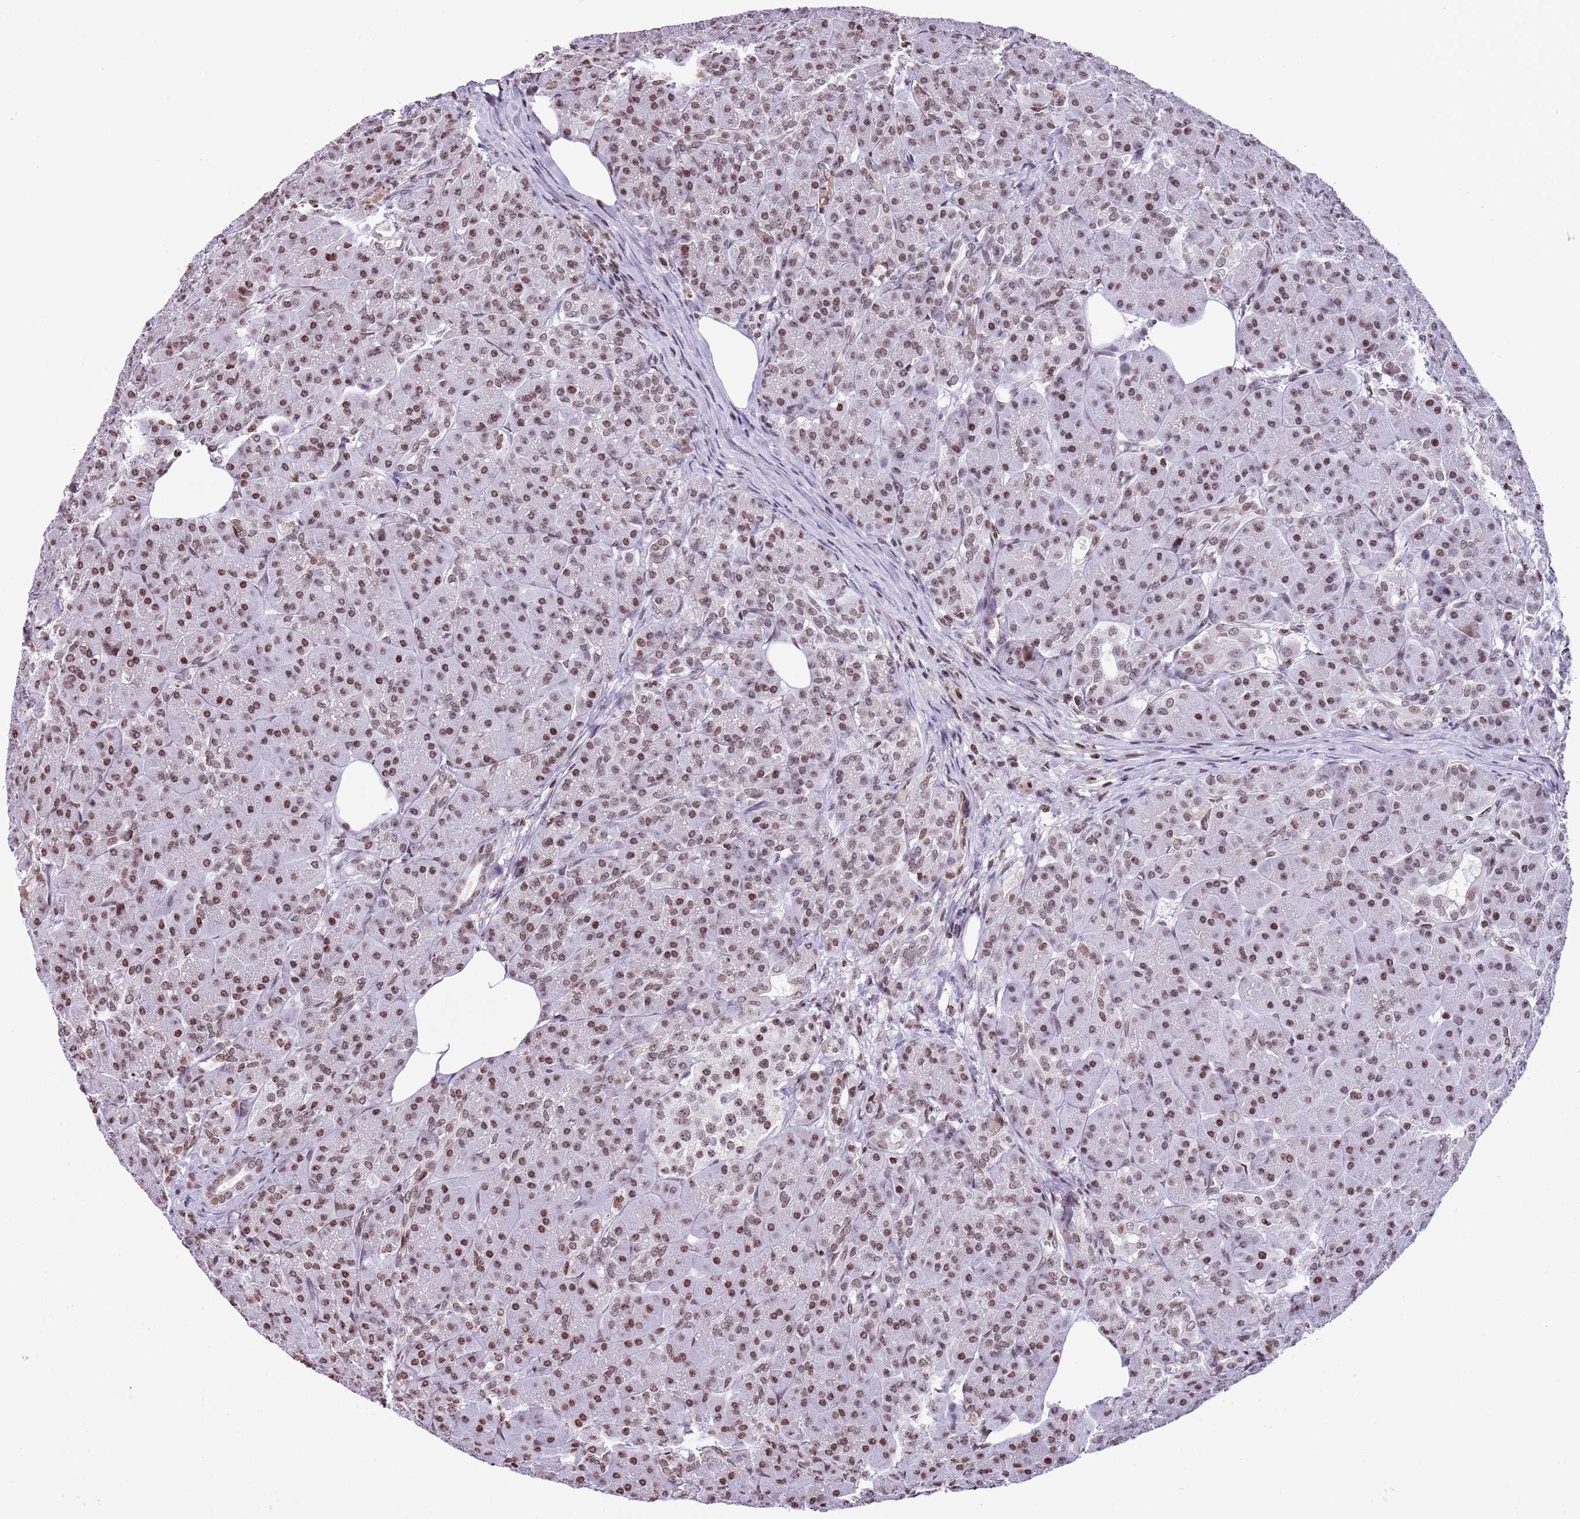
{"staining": {"intensity": "strong", "quantity": ">75%", "location": "nuclear"}, "tissue": "pancreas", "cell_type": "Exocrine glandular cells", "image_type": "normal", "snomed": [{"axis": "morphology", "description": "Normal tissue, NOS"}, {"axis": "topography", "description": "Pancreas"}], "caption": "Exocrine glandular cells show strong nuclear staining in approximately >75% of cells in normal pancreas.", "gene": "KPNA3", "patient": {"sex": "male", "age": 63}}